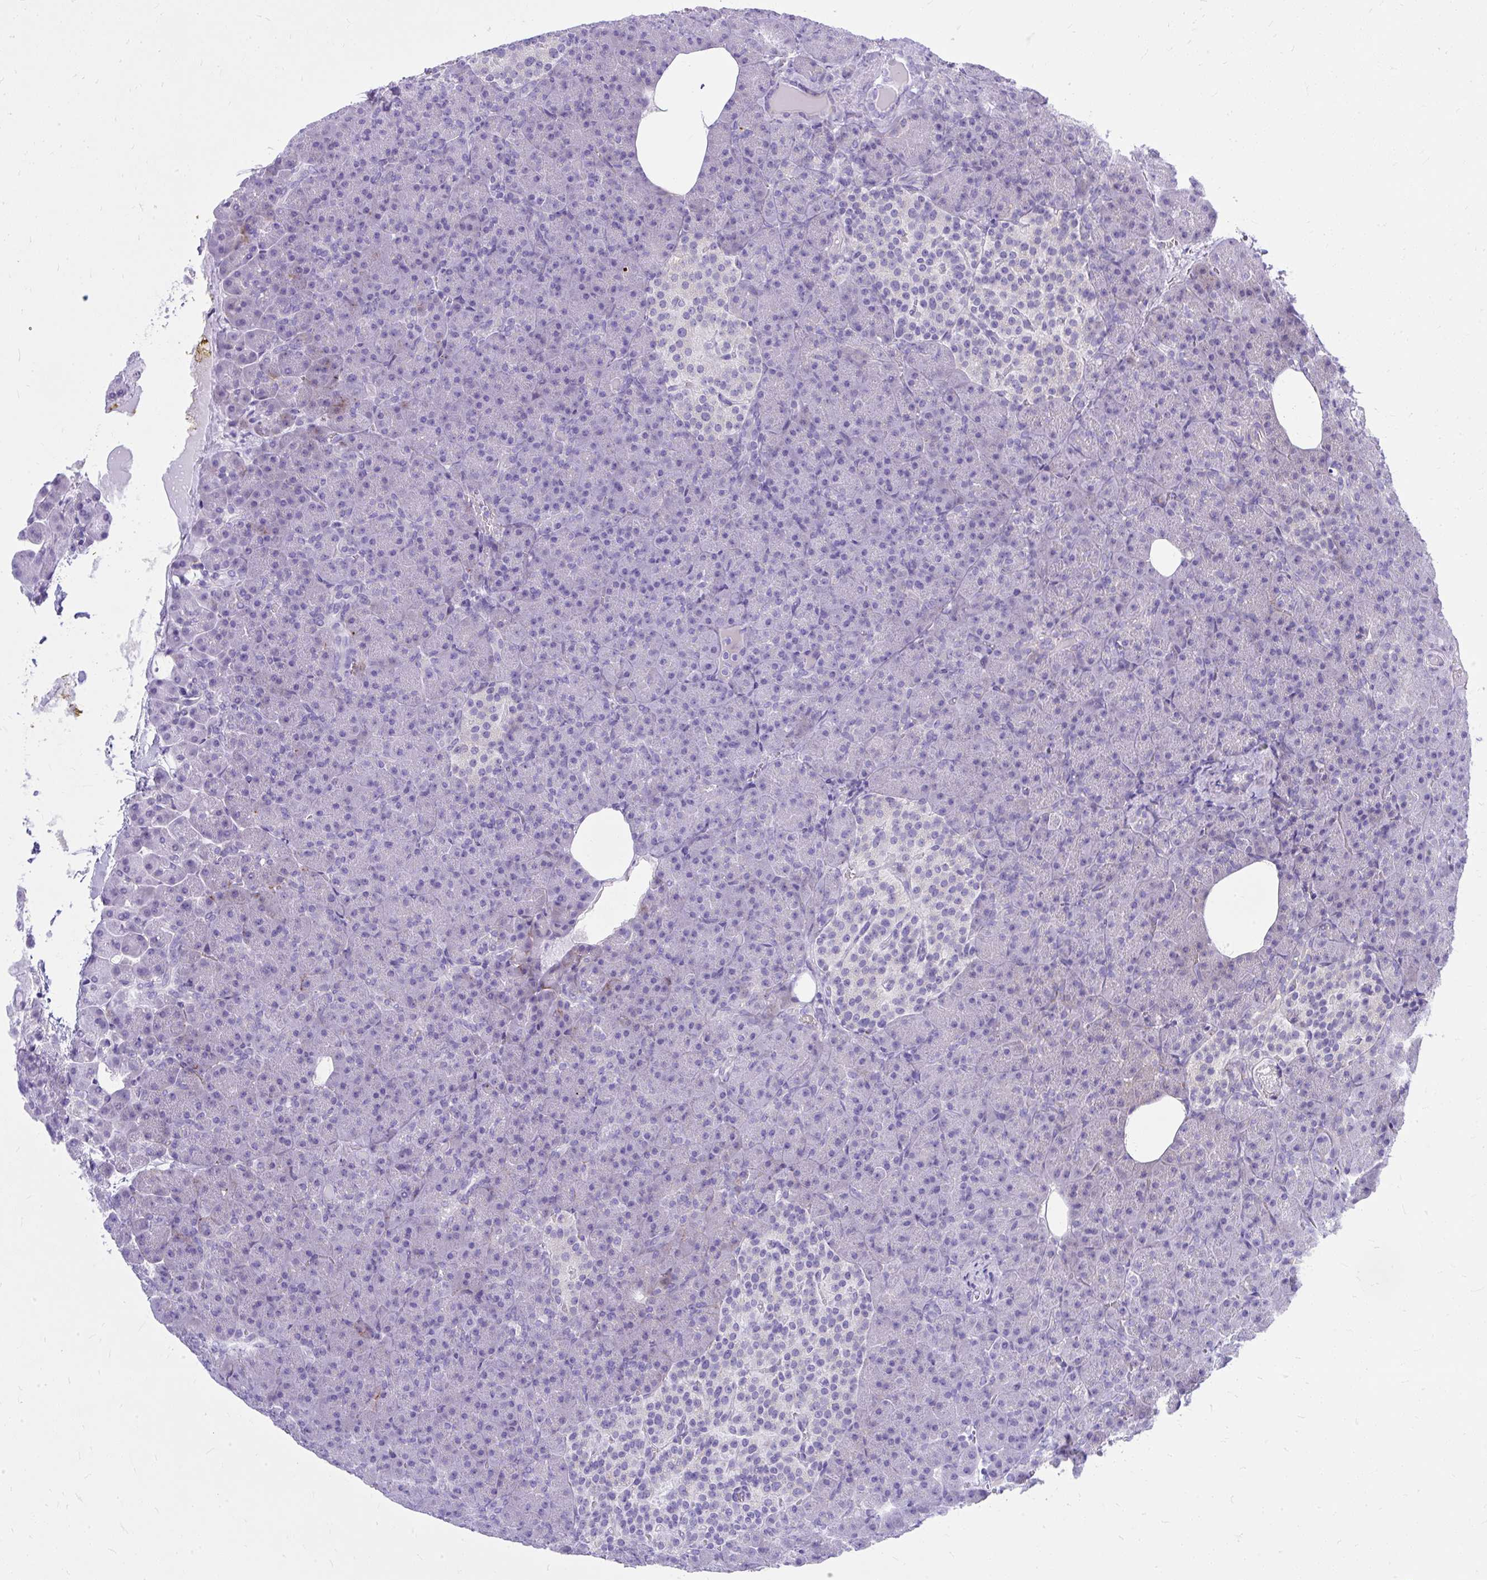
{"staining": {"intensity": "negative", "quantity": "none", "location": "none"}, "tissue": "pancreas", "cell_type": "Exocrine glandular cells", "image_type": "normal", "snomed": [{"axis": "morphology", "description": "Normal tissue, NOS"}, {"axis": "topography", "description": "Pancreas"}], "caption": "Immunohistochemistry (IHC) of unremarkable human pancreas demonstrates no positivity in exocrine glandular cells. (Brightfield microscopy of DAB (3,3'-diaminobenzidine) immunohistochemistry (IHC) at high magnification).", "gene": "BCL6B", "patient": {"sex": "female", "age": 74}}